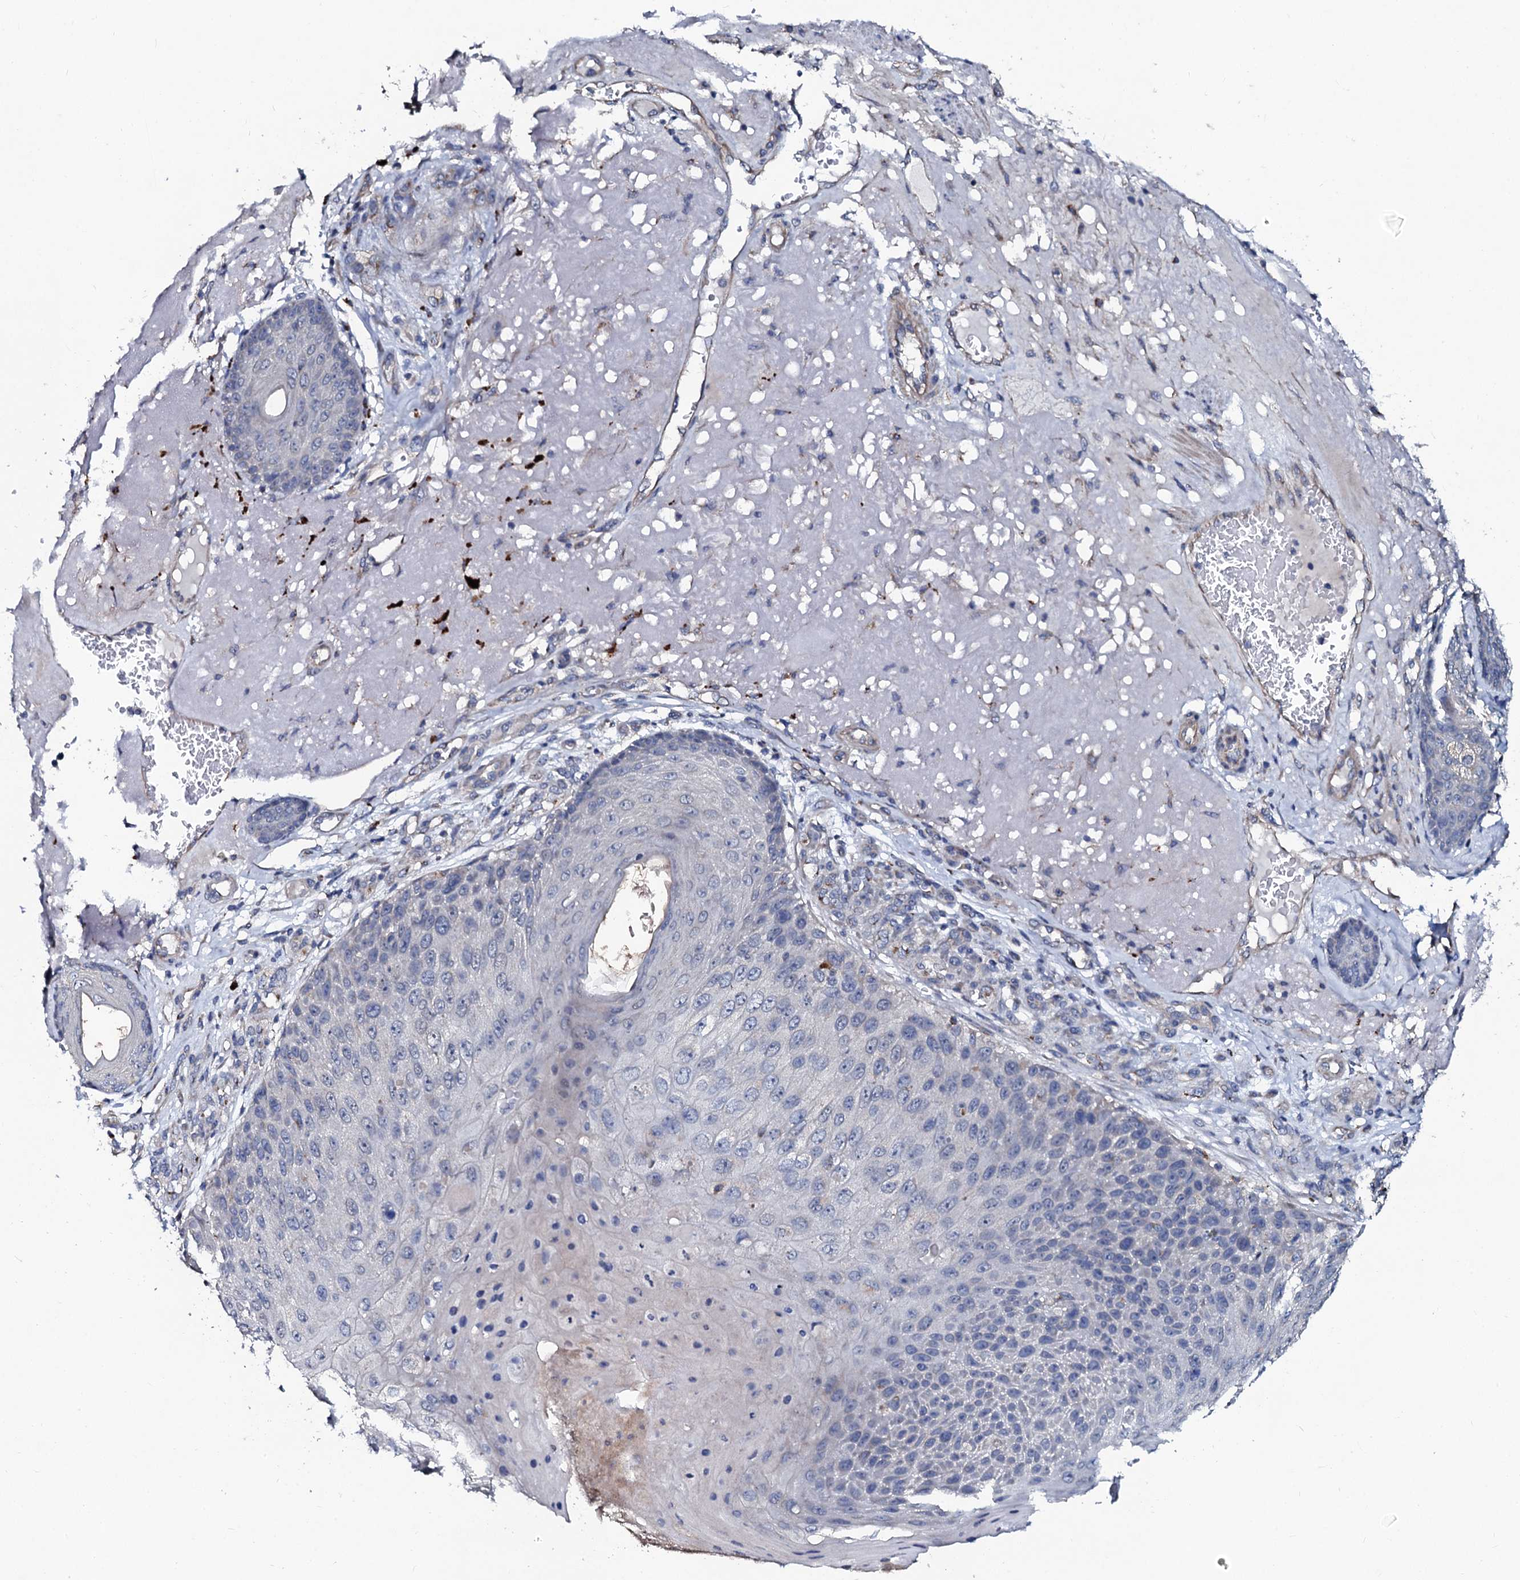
{"staining": {"intensity": "negative", "quantity": "none", "location": "none"}, "tissue": "skin cancer", "cell_type": "Tumor cells", "image_type": "cancer", "snomed": [{"axis": "morphology", "description": "Squamous cell carcinoma, NOS"}, {"axis": "topography", "description": "Skin"}], "caption": "Tumor cells are negative for brown protein staining in skin cancer (squamous cell carcinoma).", "gene": "GLCE", "patient": {"sex": "female", "age": 88}}